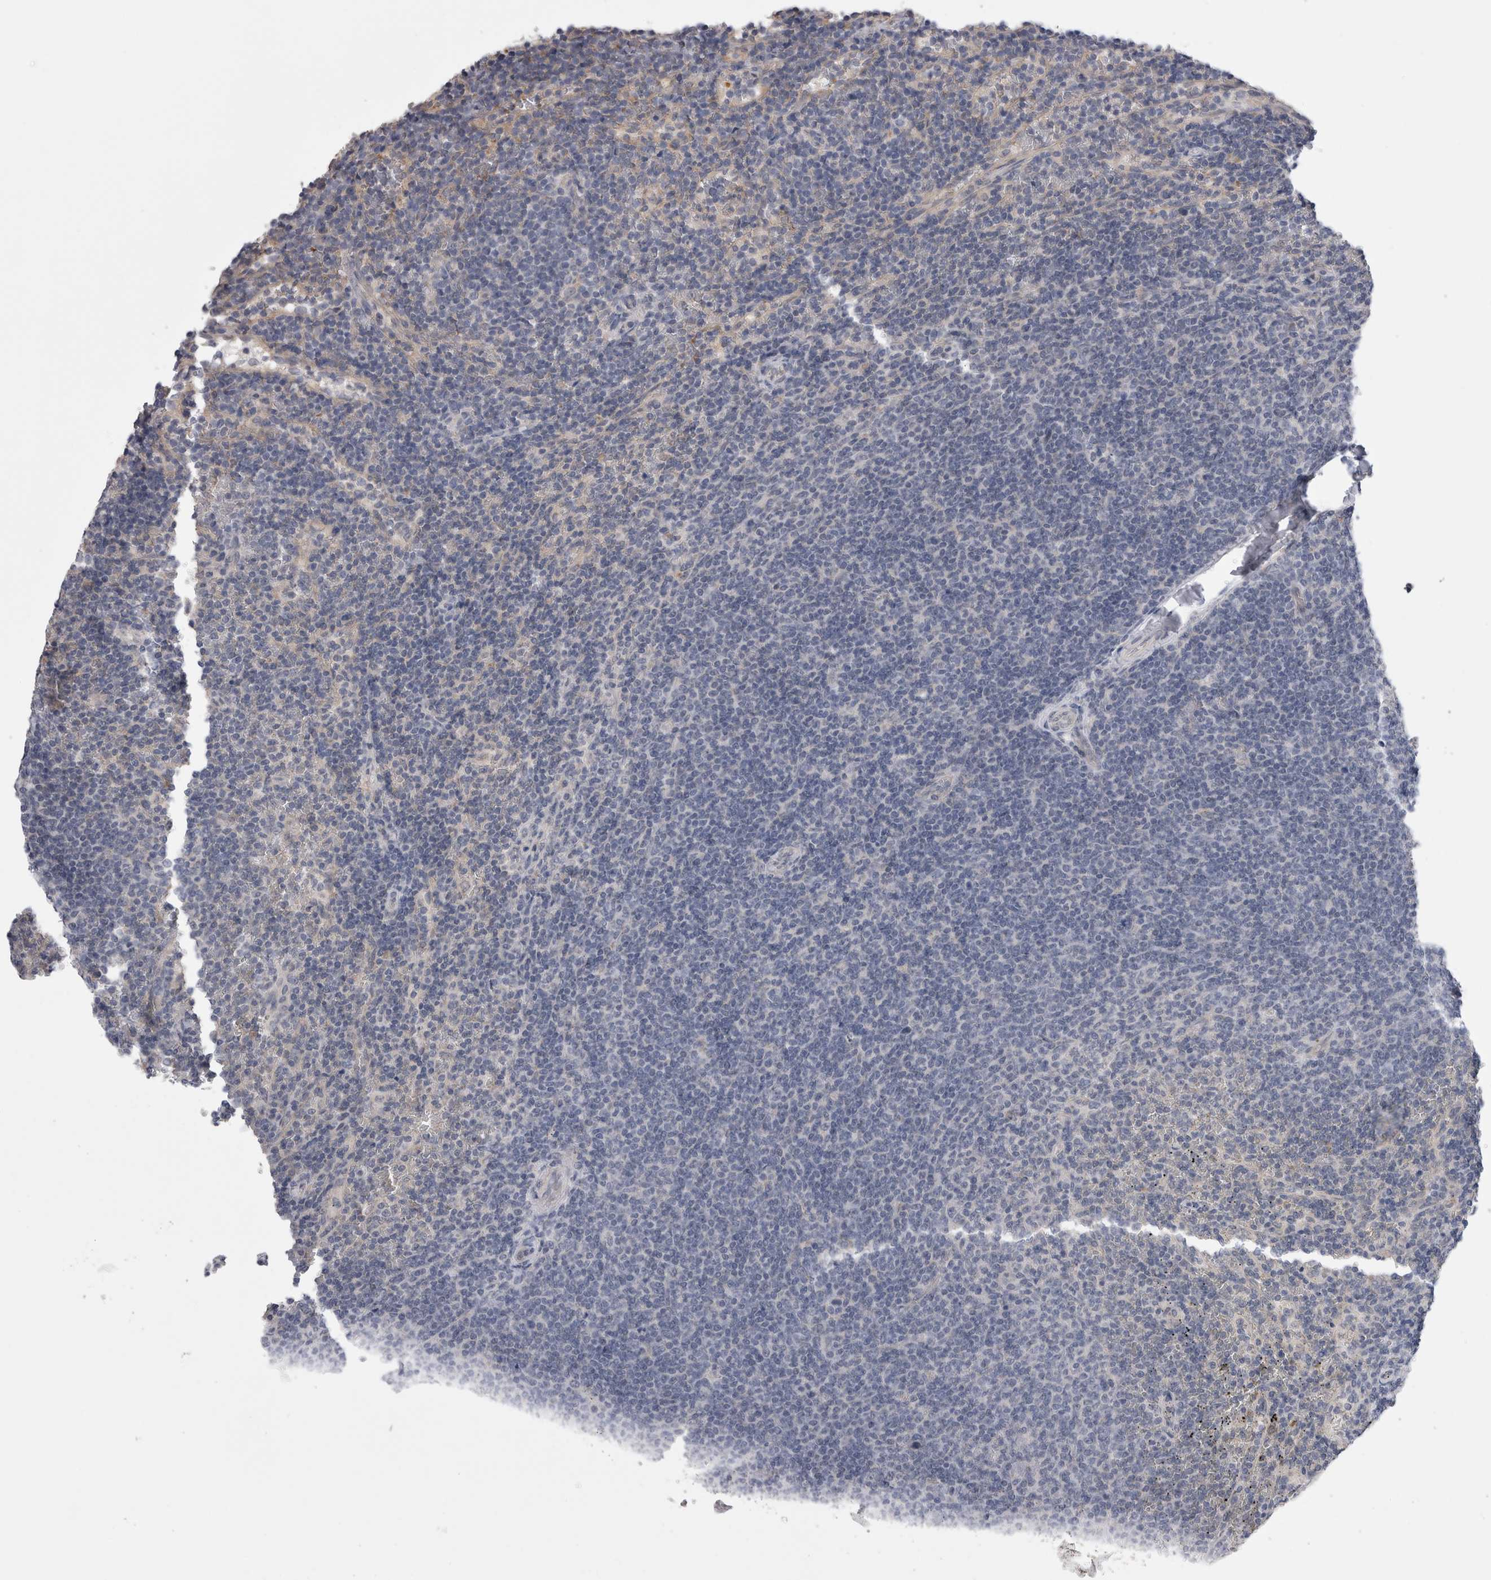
{"staining": {"intensity": "negative", "quantity": "none", "location": "none"}, "tissue": "lymphoma", "cell_type": "Tumor cells", "image_type": "cancer", "snomed": [{"axis": "morphology", "description": "Malignant lymphoma, non-Hodgkin's type, Low grade"}, {"axis": "topography", "description": "Spleen"}], "caption": "There is no significant expression in tumor cells of malignant lymphoma, non-Hodgkin's type (low-grade).", "gene": "ARHGAP29", "patient": {"sex": "female", "age": 50}}